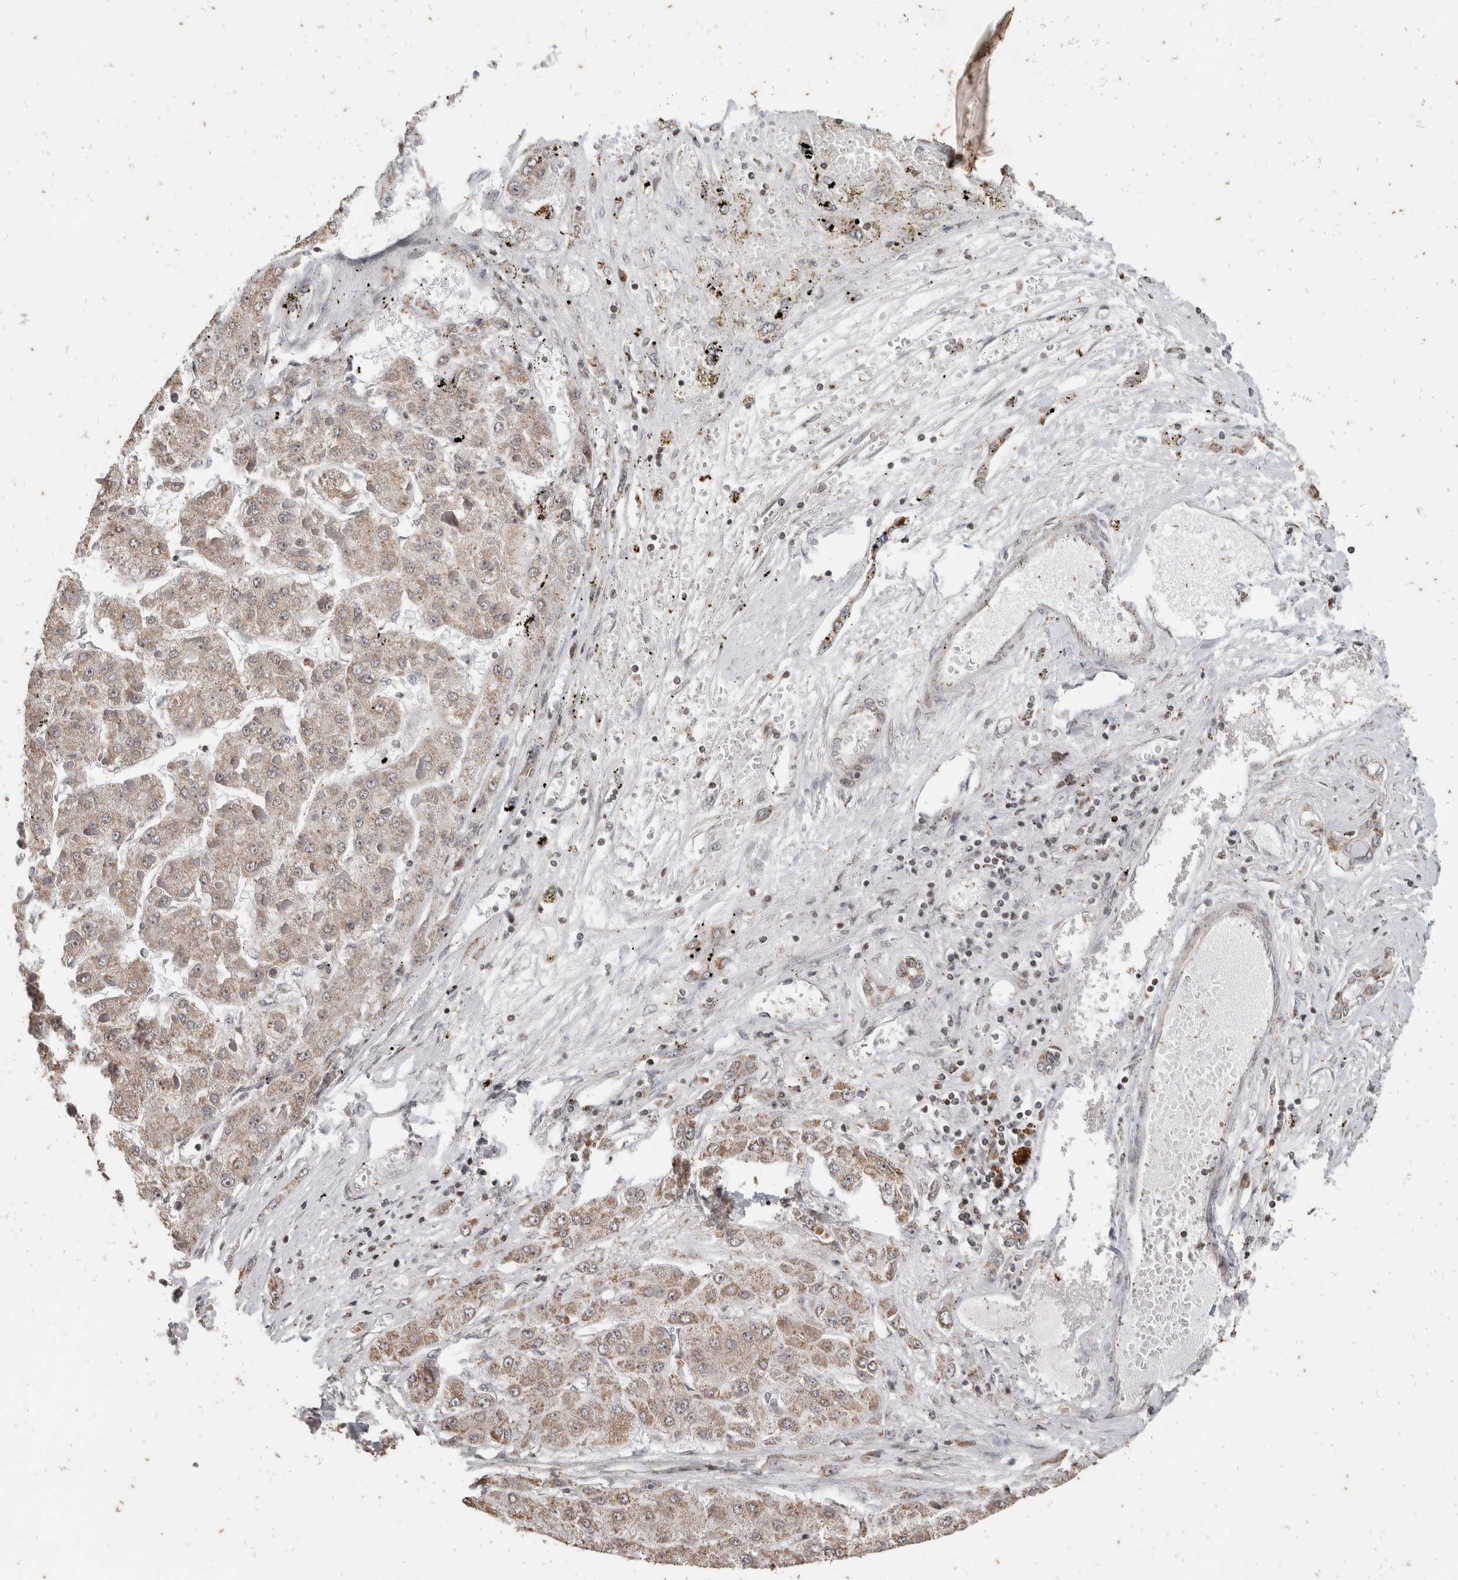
{"staining": {"intensity": "weak", "quantity": ">75%", "location": "cytoplasmic/membranous,nuclear"}, "tissue": "liver cancer", "cell_type": "Tumor cells", "image_type": "cancer", "snomed": [{"axis": "morphology", "description": "Carcinoma, Hepatocellular, NOS"}, {"axis": "topography", "description": "Liver"}], "caption": "High-power microscopy captured an immunohistochemistry (IHC) micrograph of hepatocellular carcinoma (liver), revealing weak cytoplasmic/membranous and nuclear positivity in approximately >75% of tumor cells.", "gene": "ATXN7L1", "patient": {"sex": "female", "age": 73}}